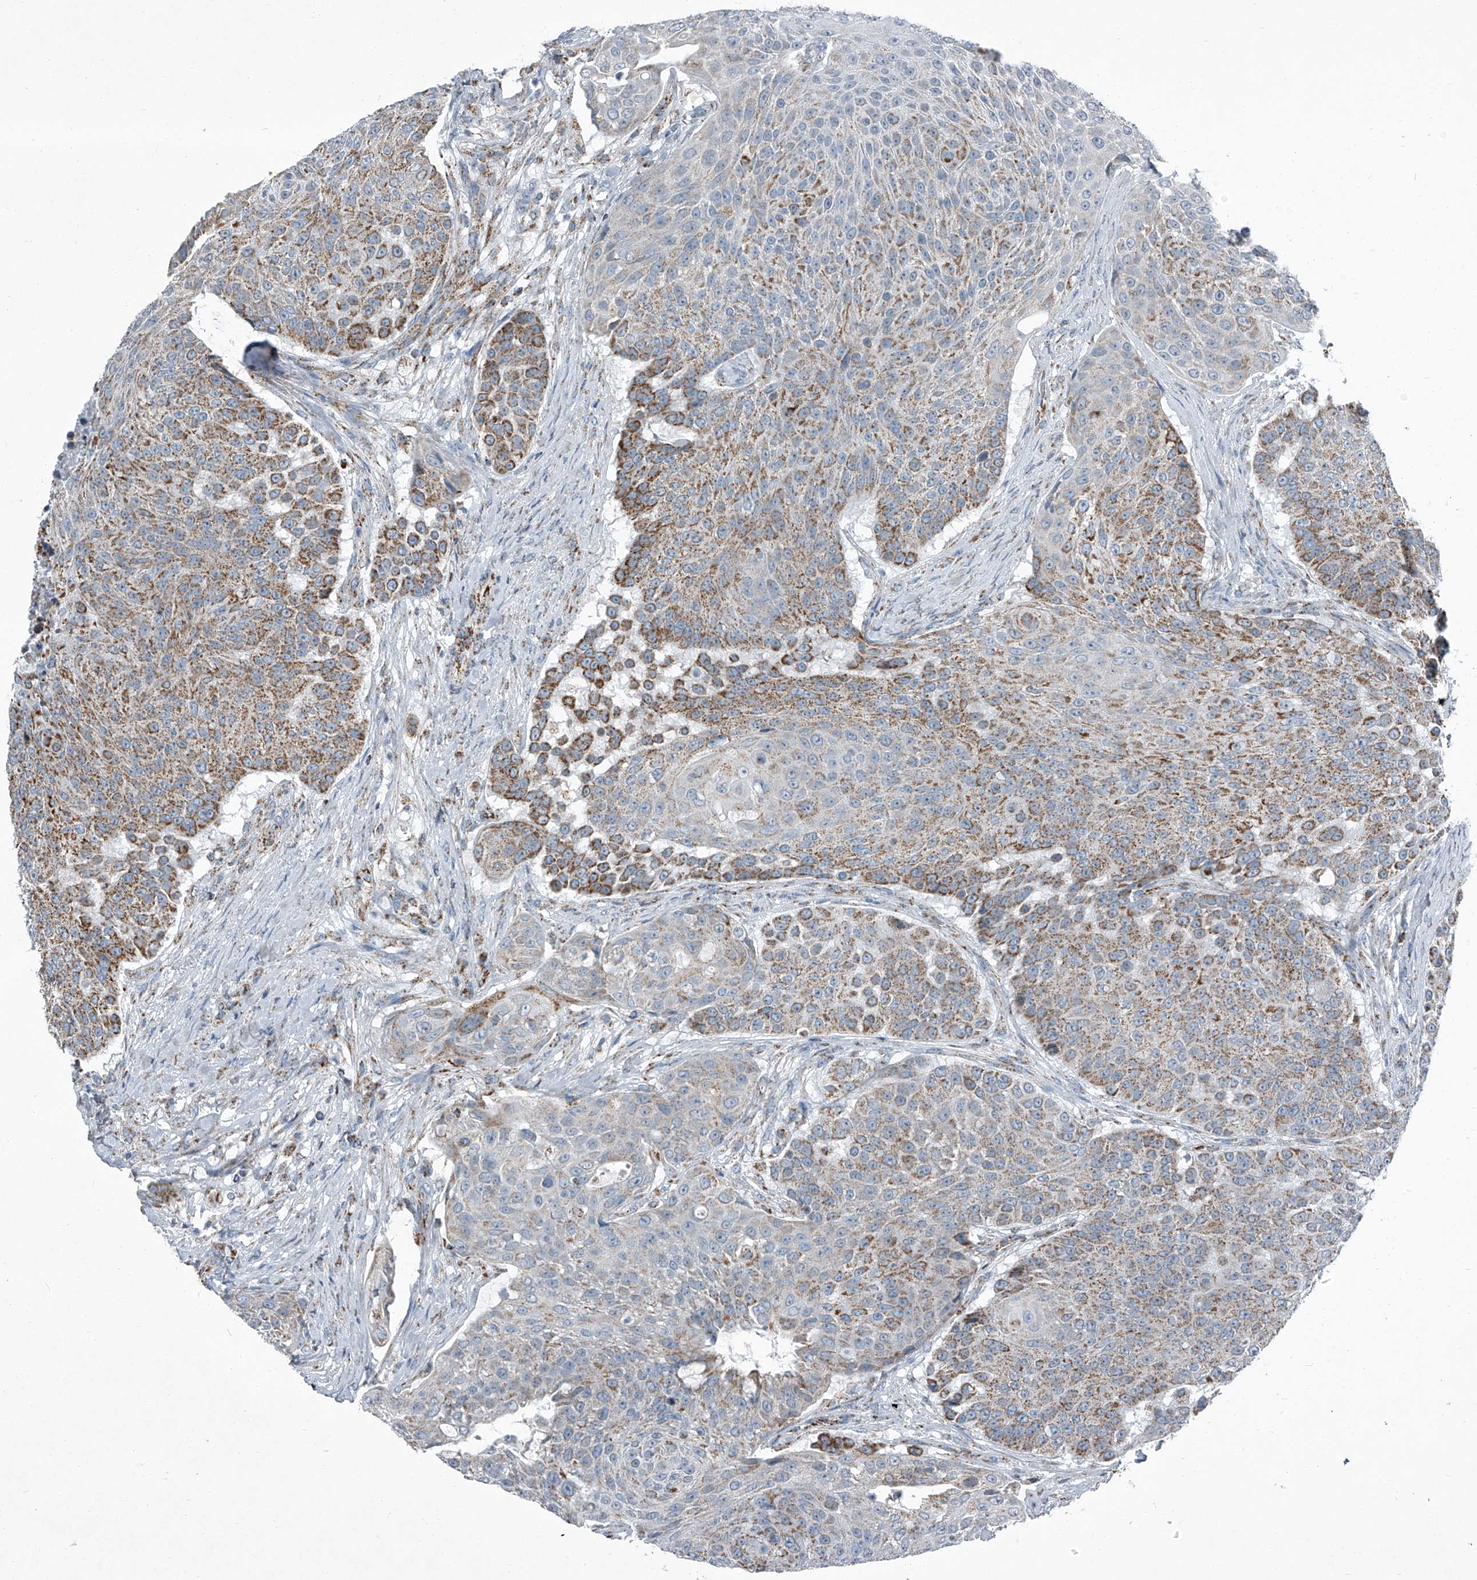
{"staining": {"intensity": "moderate", "quantity": "25%-75%", "location": "cytoplasmic/membranous"}, "tissue": "urothelial cancer", "cell_type": "Tumor cells", "image_type": "cancer", "snomed": [{"axis": "morphology", "description": "Urothelial carcinoma, High grade"}, {"axis": "topography", "description": "Urinary bladder"}], "caption": "An immunohistochemistry histopathology image of tumor tissue is shown. Protein staining in brown highlights moderate cytoplasmic/membranous positivity in urothelial cancer within tumor cells.", "gene": "CHRNA7", "patient": {"sex": "female", "age": 63}}